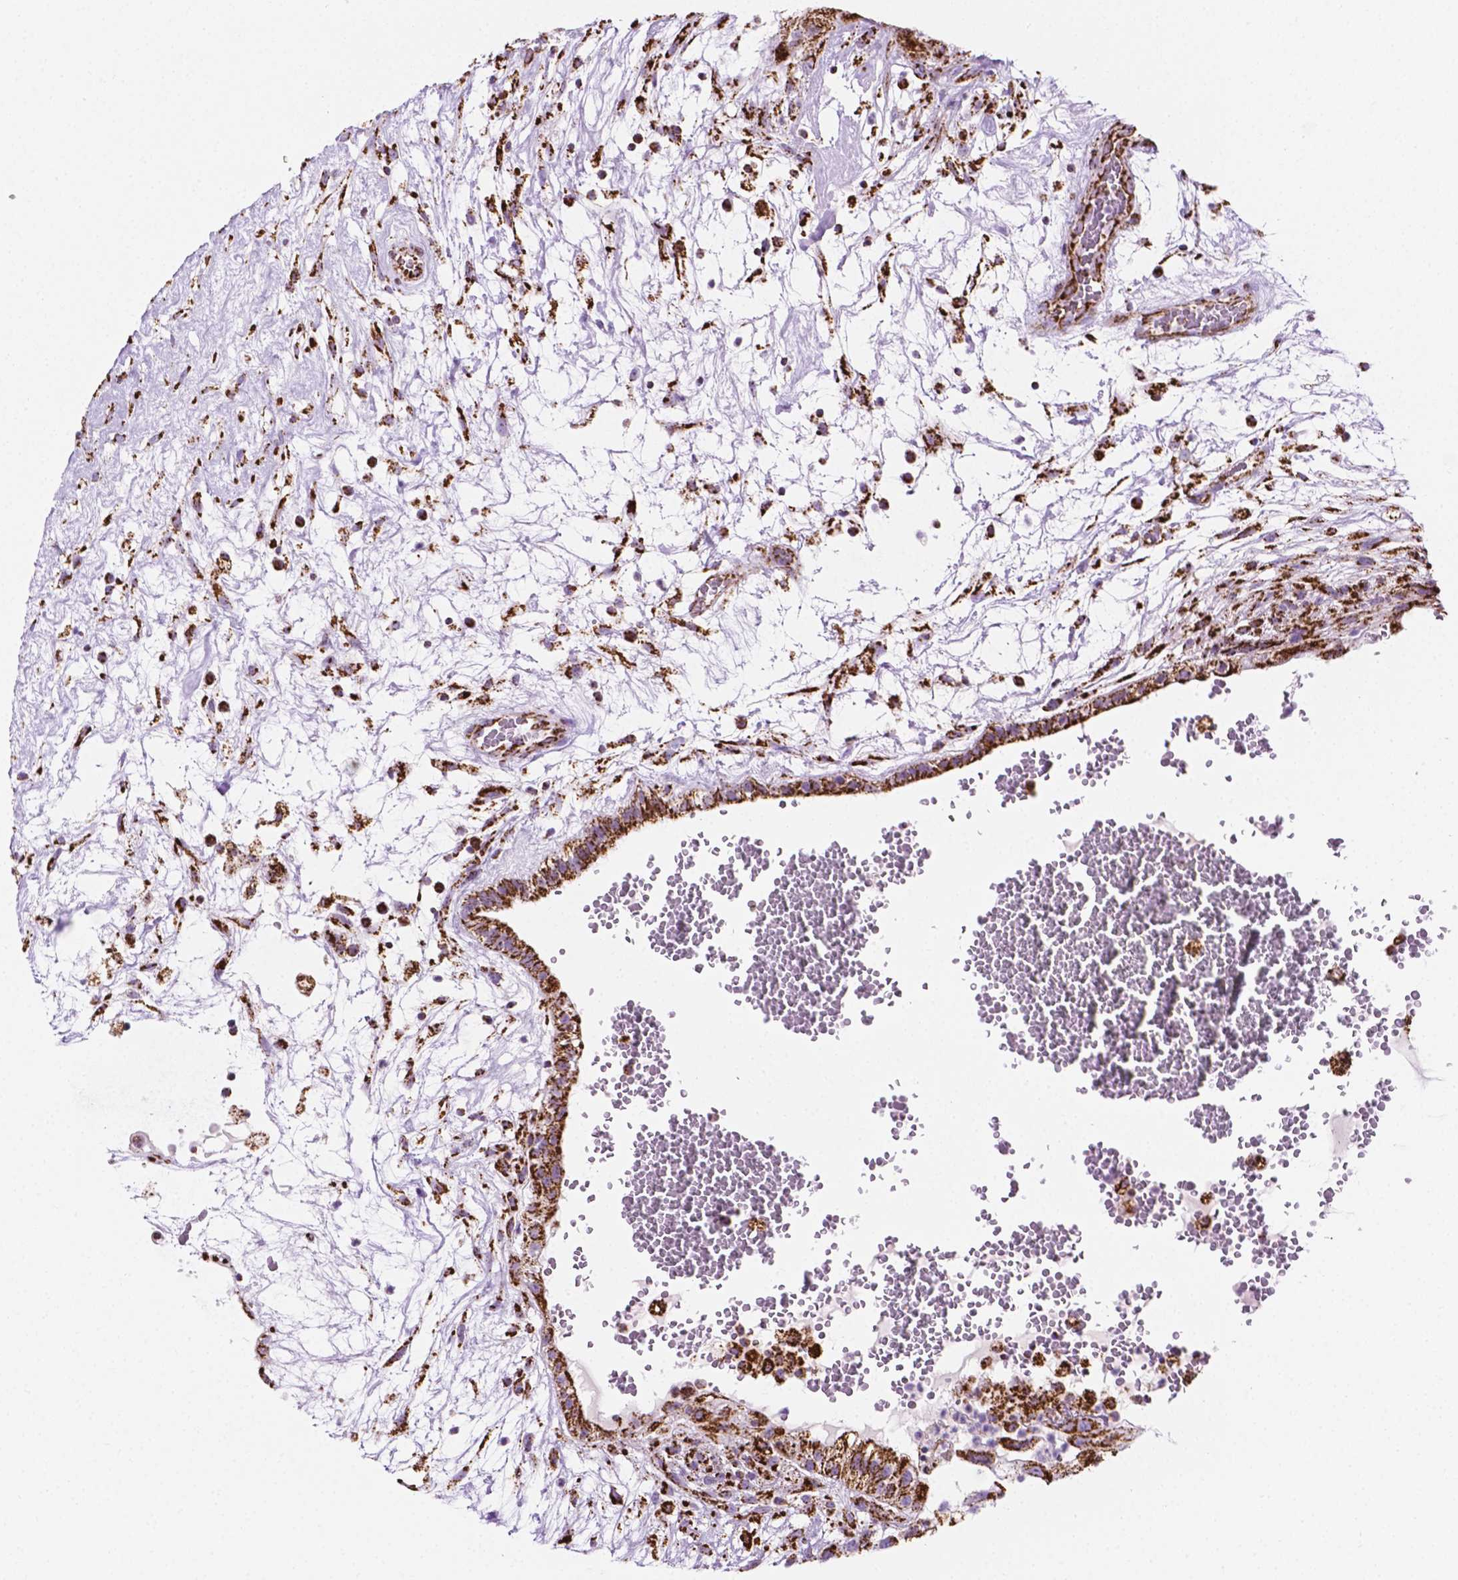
{"staining": {"intensity": "strong", "quantity": ">75%", "location": "cytoplasmic/membranous"}, "tissue": "testis cancer", "cell_type": "Tumor cells", "image_type": "cancer", "snomed": [{"axis": "morphology", "description": "Normal tissue, NOS"}, {"axis": "morphology", "description": "Carcinoma, Embryonal, NOS"}, {"axis": "topography", "description": "Testis"}], "caption": "Immunohistochemistry histopathology image of neoplastic tissue: testis cancer (embryonal carcinoma) stained using IHC displays high levels of strong protein expression localized specifically in the cytoplasmic/membranous of tumor cells, appearing as a cytoplasmic/membranous brown color.", "gene": "RMDN3", "patient": {"sex": "male", "age": 32}}